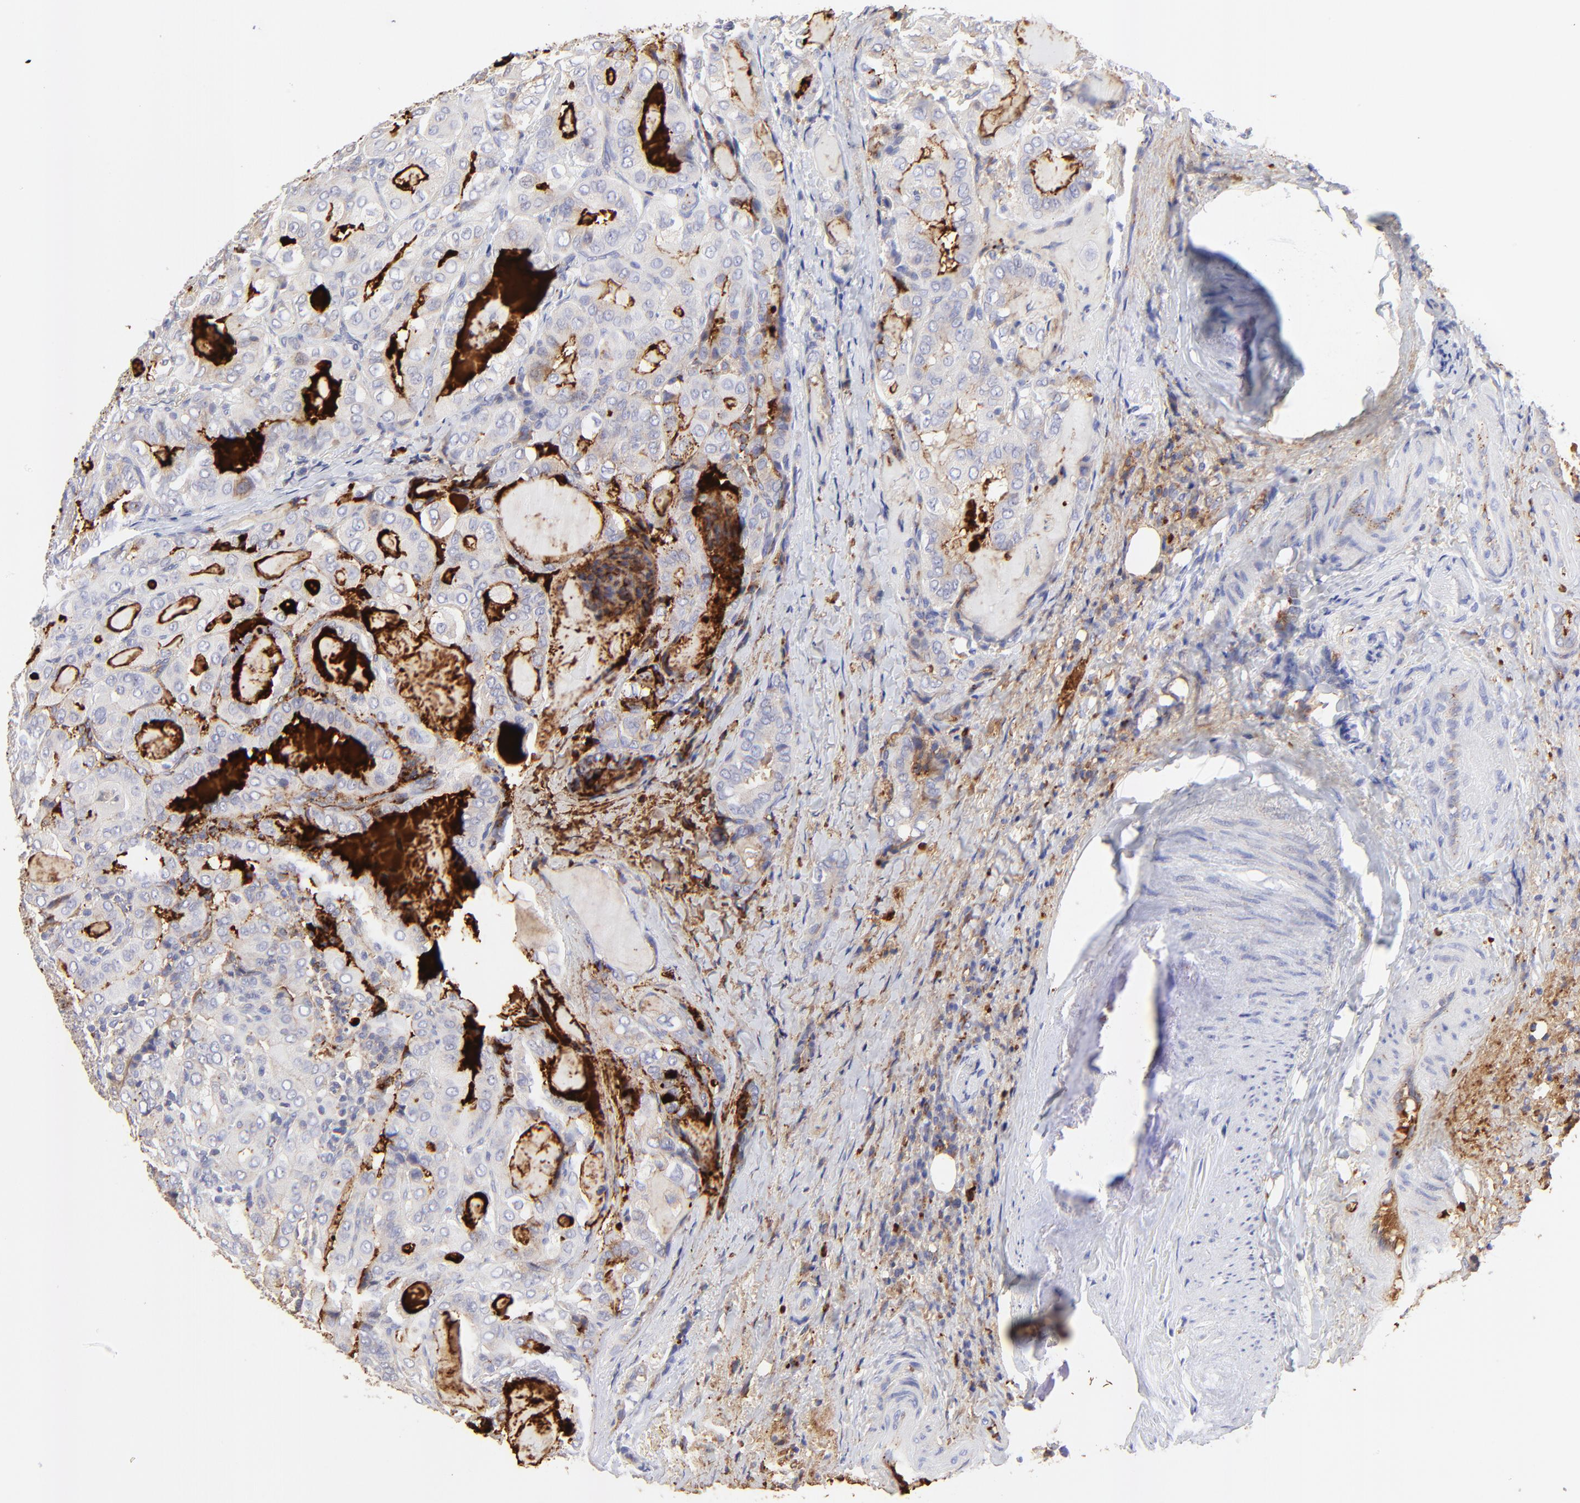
{"staining": {"intensity": "weak", "quantity": ">75%", "location": "cytoplasmic/membranous"}, "tissue": "thyroid cancer", "cell_type": "Tumor cells", "image_type": "cancer", "snomed": [{"axis": "morphology", "description": "Papillary adenocarcinoma, NOS"}, {"axis": "topography", "description": "Thyroid gland"}], "caption": "About >75% of tumor cells in thyroid cancer (papillary adenocarcinoma) show weak cytoplasmic/membranous protein positivity as visualized by brown immunohistochemical staining.", "gene": "LHFPL1", "patient": {"sex": "female", "age": 71}}